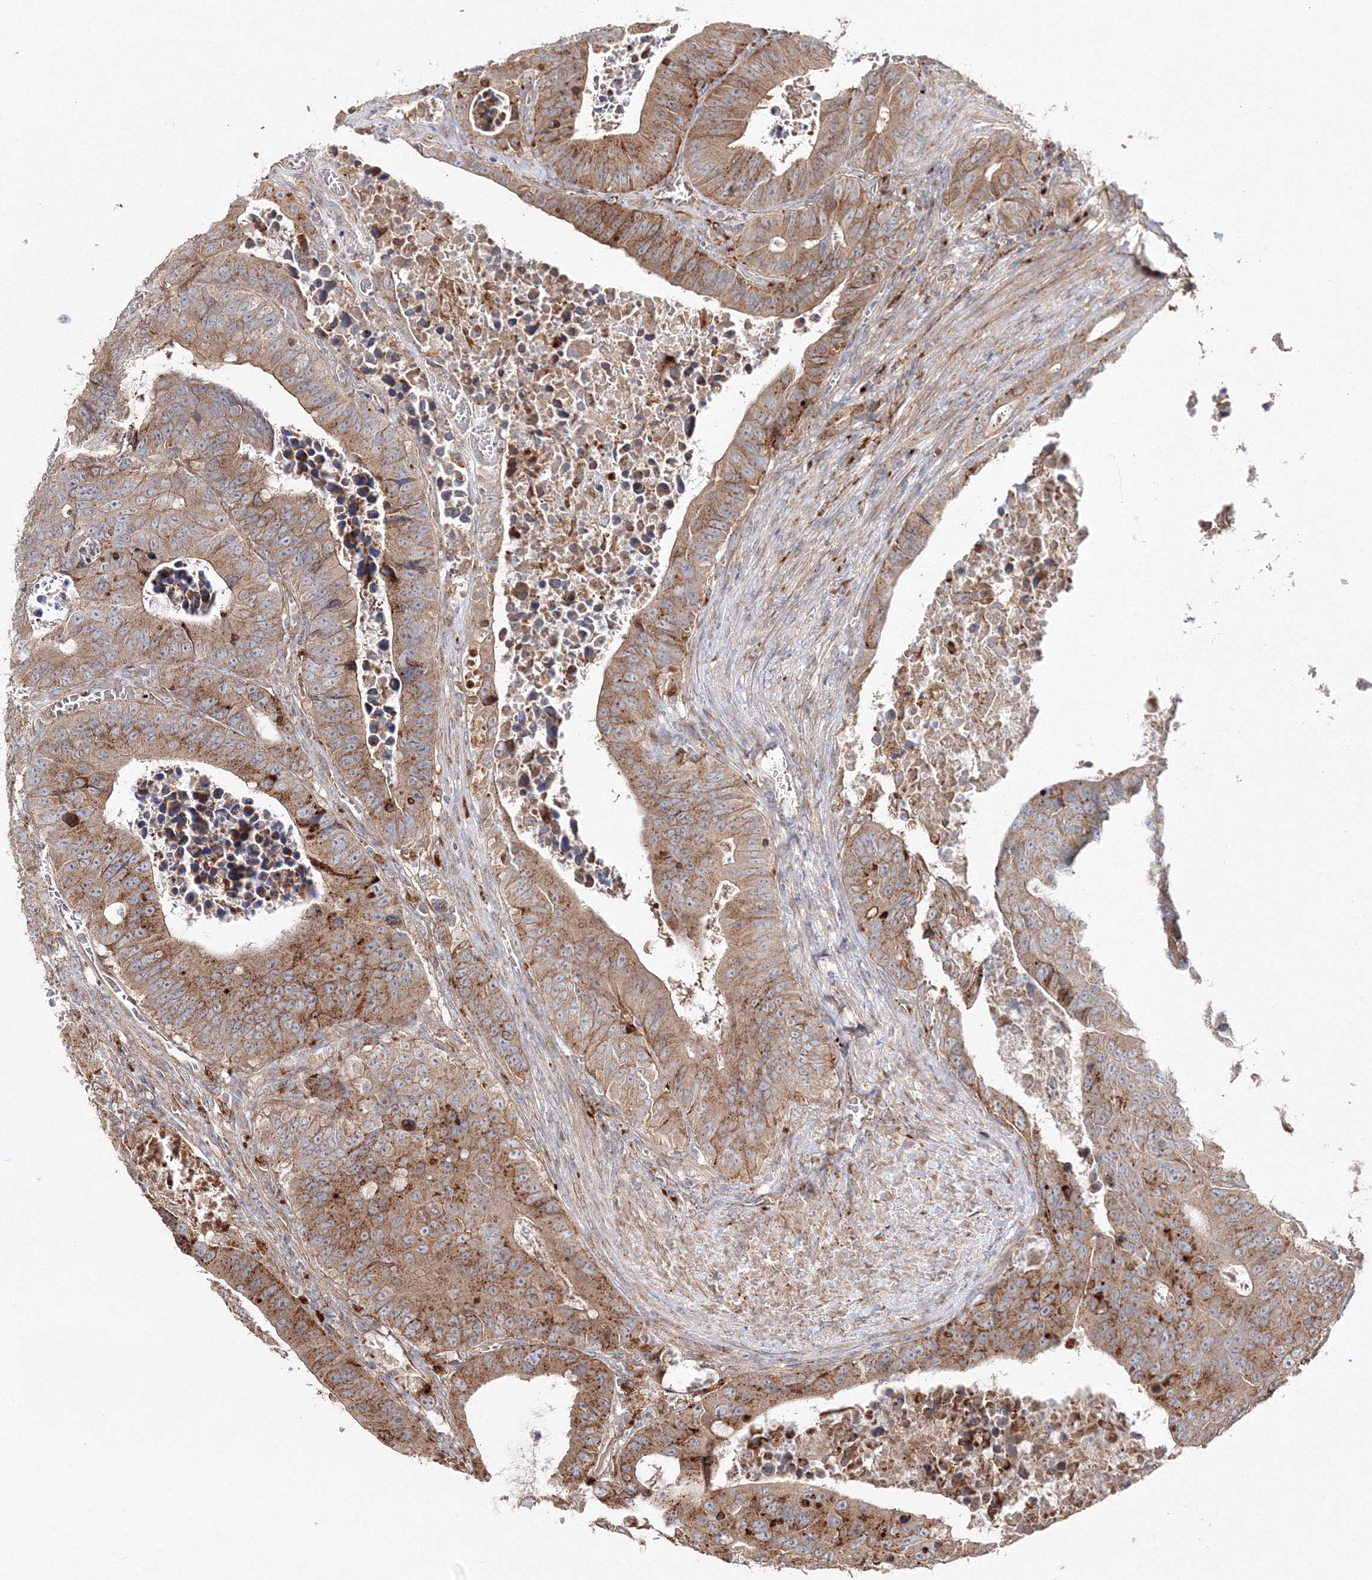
{"staining": {"intensity": "moderate", "quantity": ">75%", "location": "cytoplasmic/membranous"}, "tissue": "colorectal cancer", "cell_type": "Tumor cells", "image_type": "cancer", "snomed": [{"axis": "morphology", "description": "Adenocarcinoma, NOS"}, {"axis": "topography", "description": "Colon"}], "caption": "IHC micrograph of adenocarcinoma (colorectal) stained for a protein (brown), which reveals medium levels of moderate cytoplasmic/membranous staining in about >75% of tumor cells.", "gene": "DDO", "patient": {"sex": "male", "age": 87}}